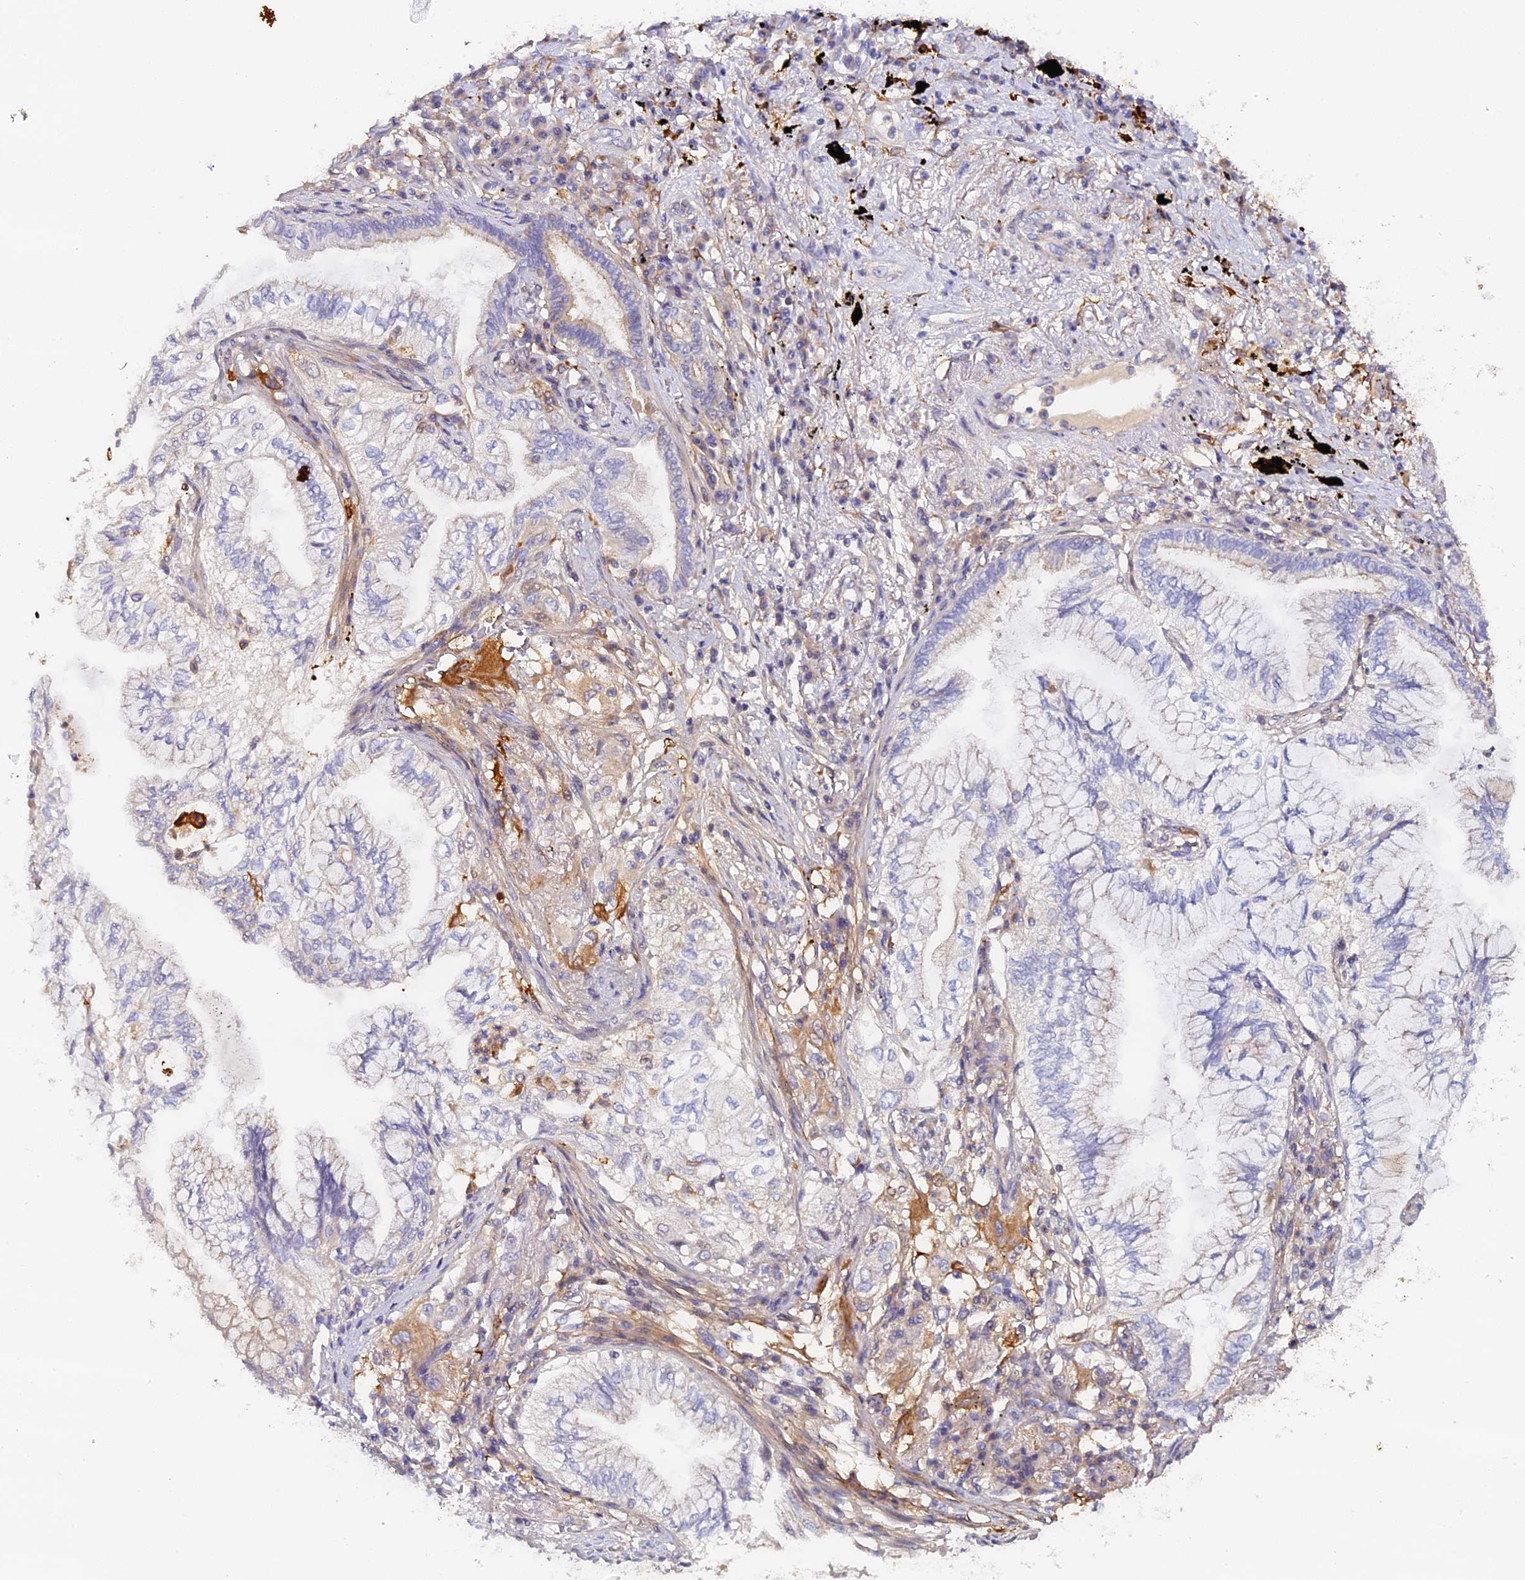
{"staining": {"intensity": "negative", "quantity": "none", "location": "none"}, "tissue": "lung cancer", "cell_type": "Tumor cells", "image_type": "cancer", "snomed": [{"axis": "morphology", "description": "Normal tissue, NOS"}, {"axis": "morphology", "description": "Adenocarcinoma, NOS"}, {"axis": "topography", "description": "Bronchus"}, {"axis": "topography", "description": "Lung"}], "caption": "The immunohistochemistry (IHC) histopathology image has no significant expression in tumor cells of lung cancer (adenocarcinoma) tissue.", "gene": "KATNB1", "patient": {"sex": "female", "age": 70}}